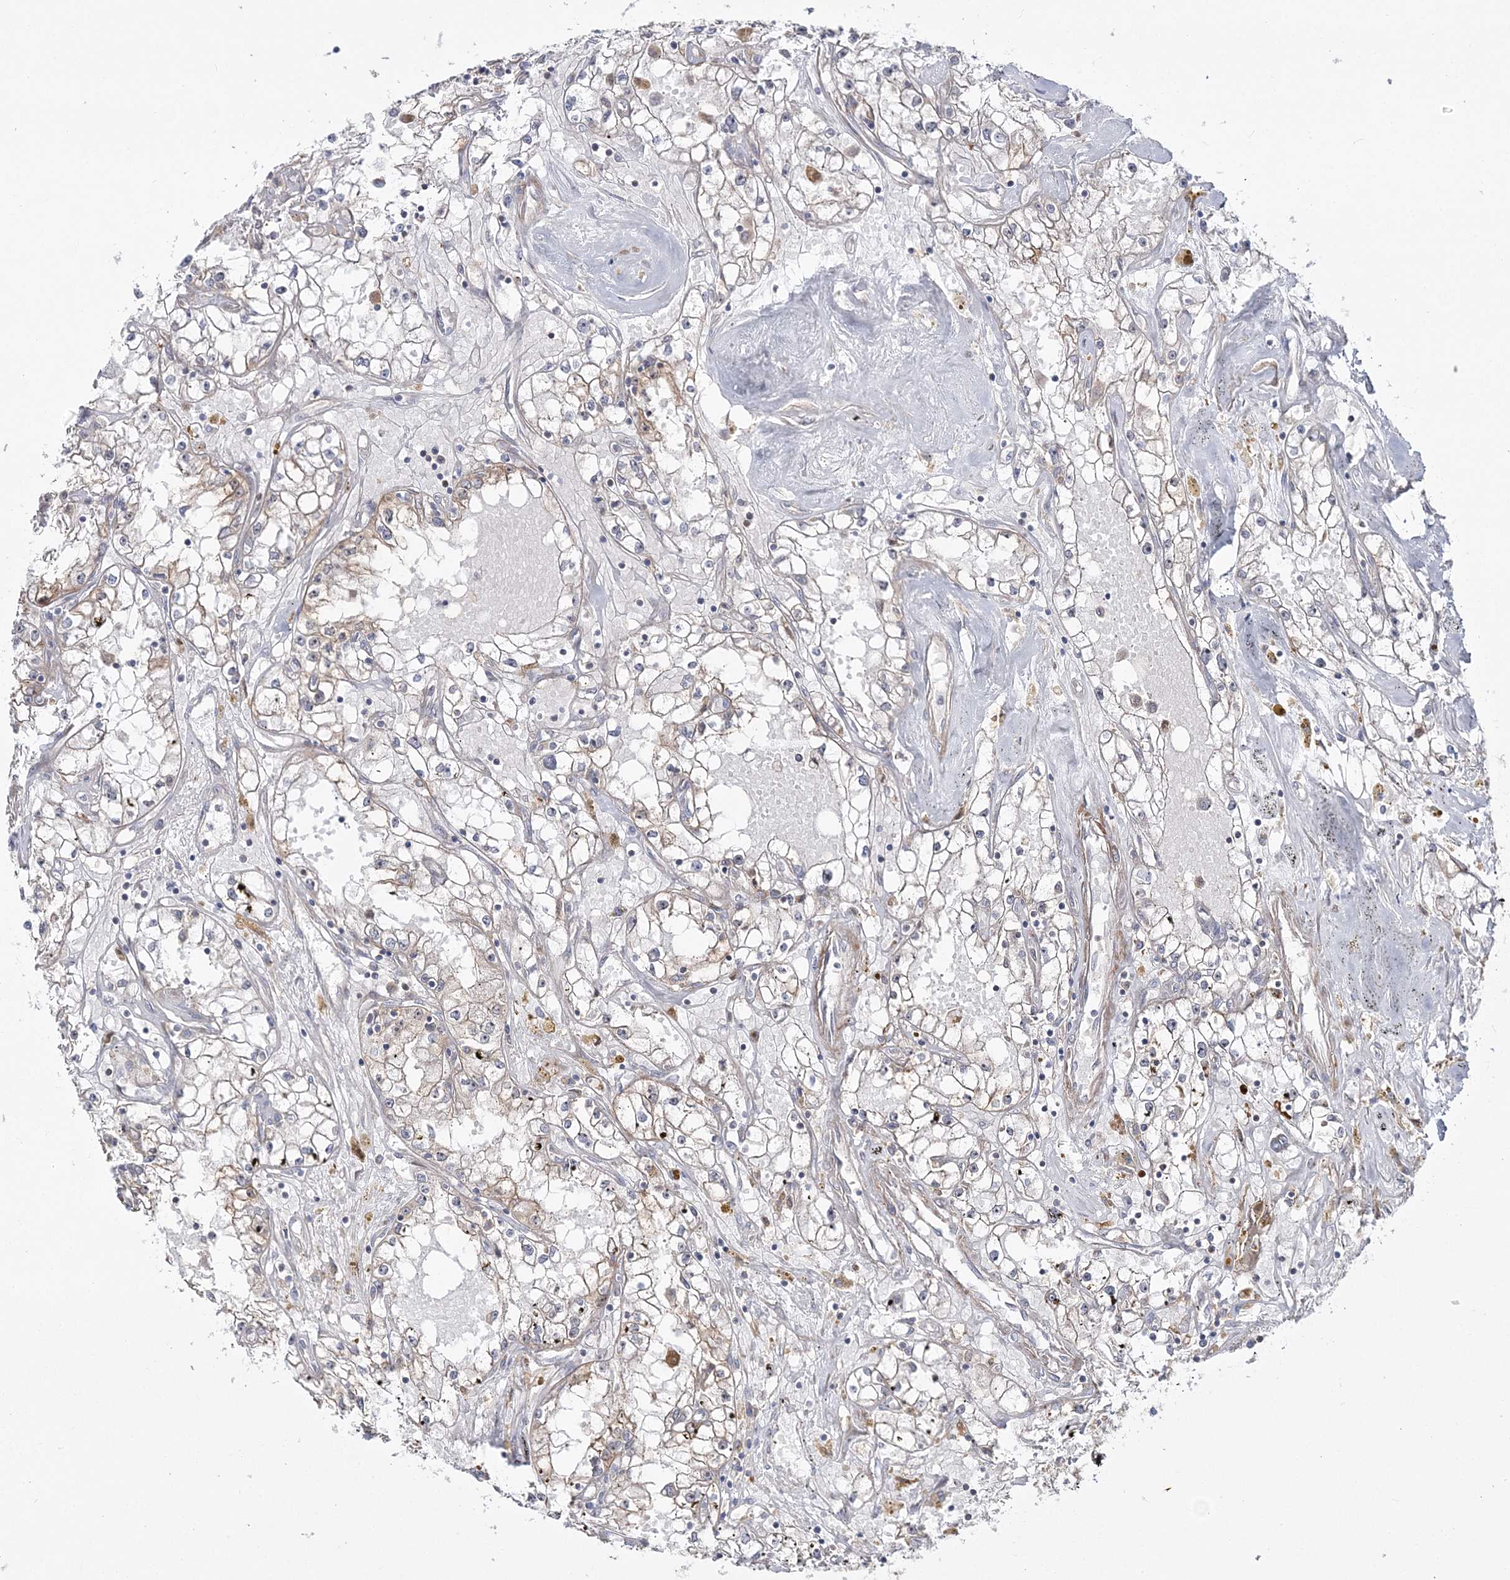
{"staining": {"intensity": "negative", "quantity": "none", "location": "none"}, "tissue": "renal cancer", "cell_type": "Tumor cells", "image_type": "cancer", "snomed": [{"axis": "morphology", "description": "Adenocarcinoma, NOS"}, {"axis": "topography", "description": "Kidney"}], "caption": "Immunohistochemistry (IHC) of renal cancer (adenocarcinoma) reveals no positivity in tumor cells.", "gene": "MOCS2", "patient": {"sex": "male", "age": 56}}